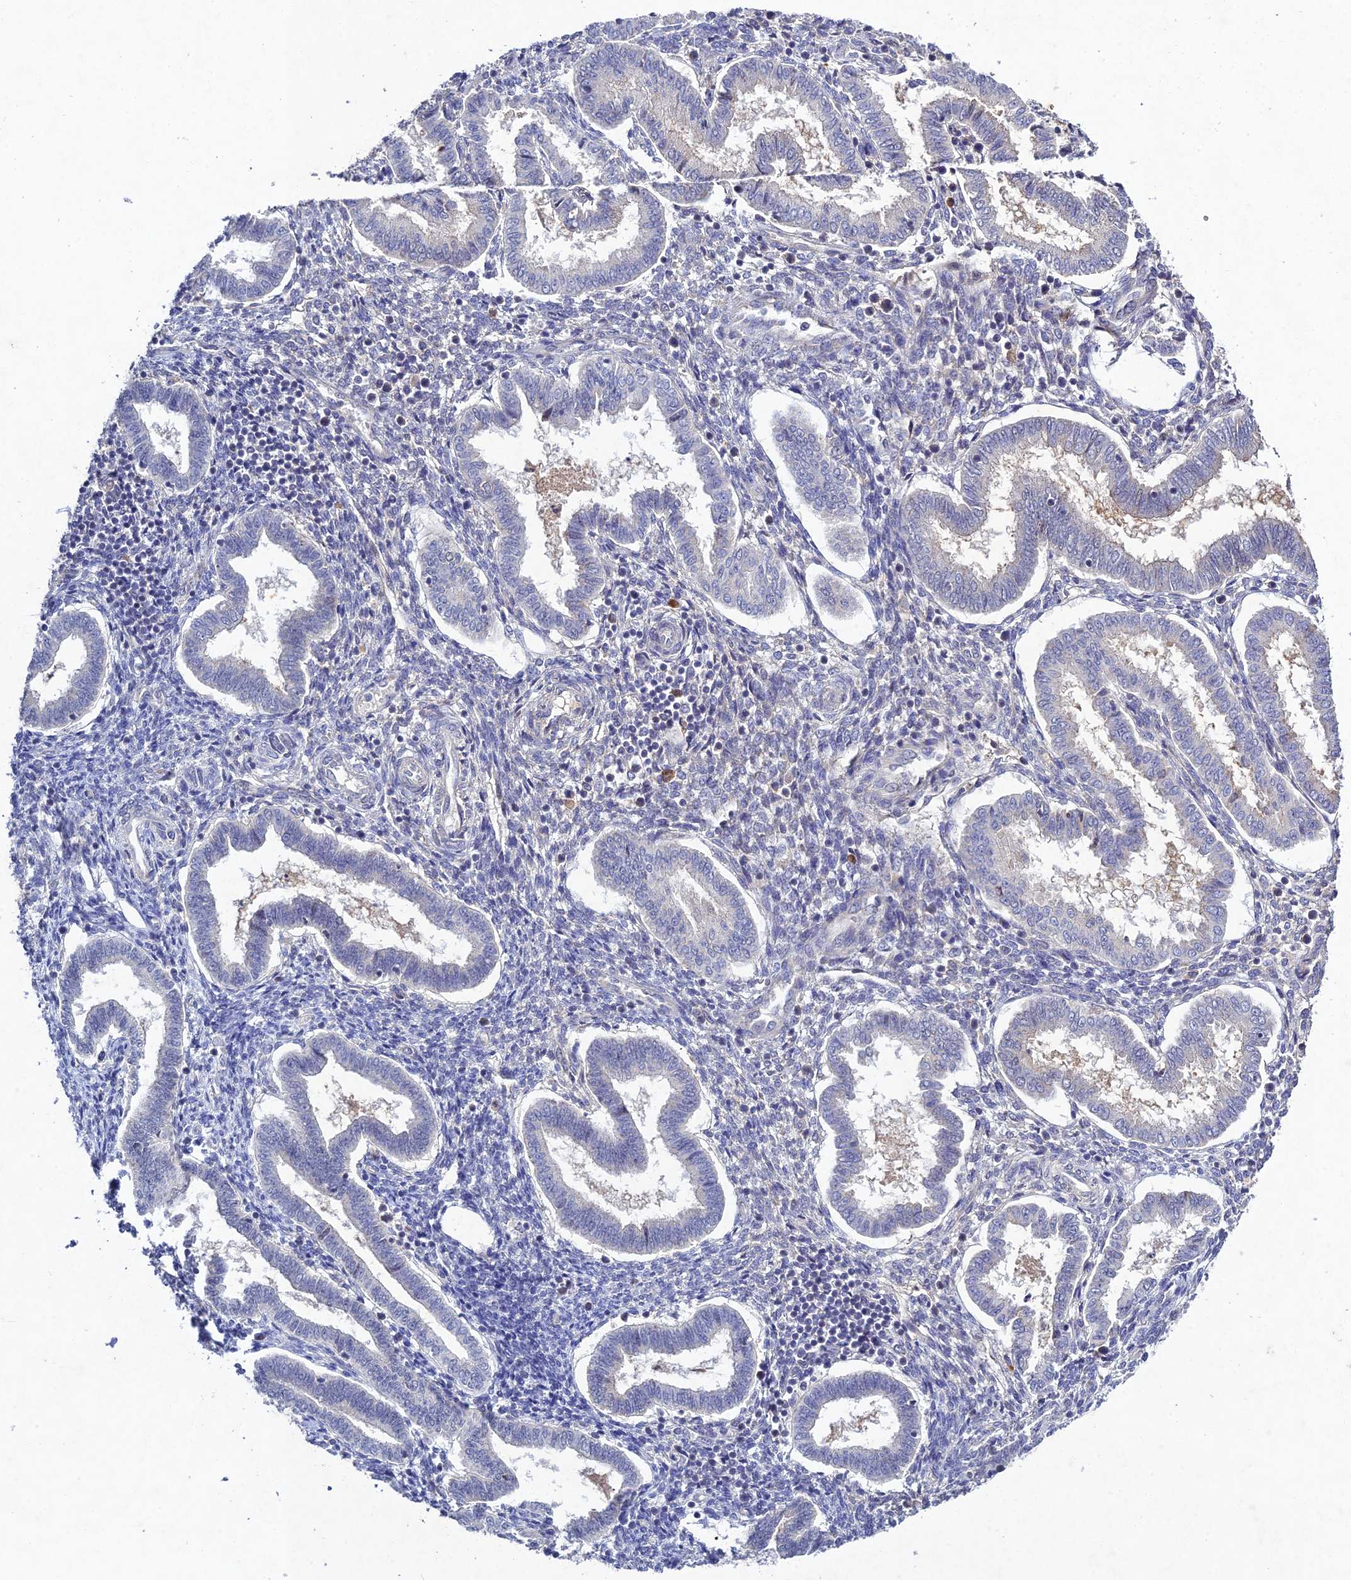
{"staining": {"intensity": "negative", "quantity": "none", "location": "none"}, "tissue": "endometrium", "cell_type": "Cells in endometrial stroma", "image_type": "normal", "snomed": [{"axis": "morphology", "description": "Normal tissue, NOS"}, {"axis": "topography", "description": "Endometrium"}], "caption": "This is an IHC micrograph of benign human endometrium. There is no positivity in cells in endometrial stroma.", "gene": "CHST5", "patient": {"sex": "female", "age": 24}}